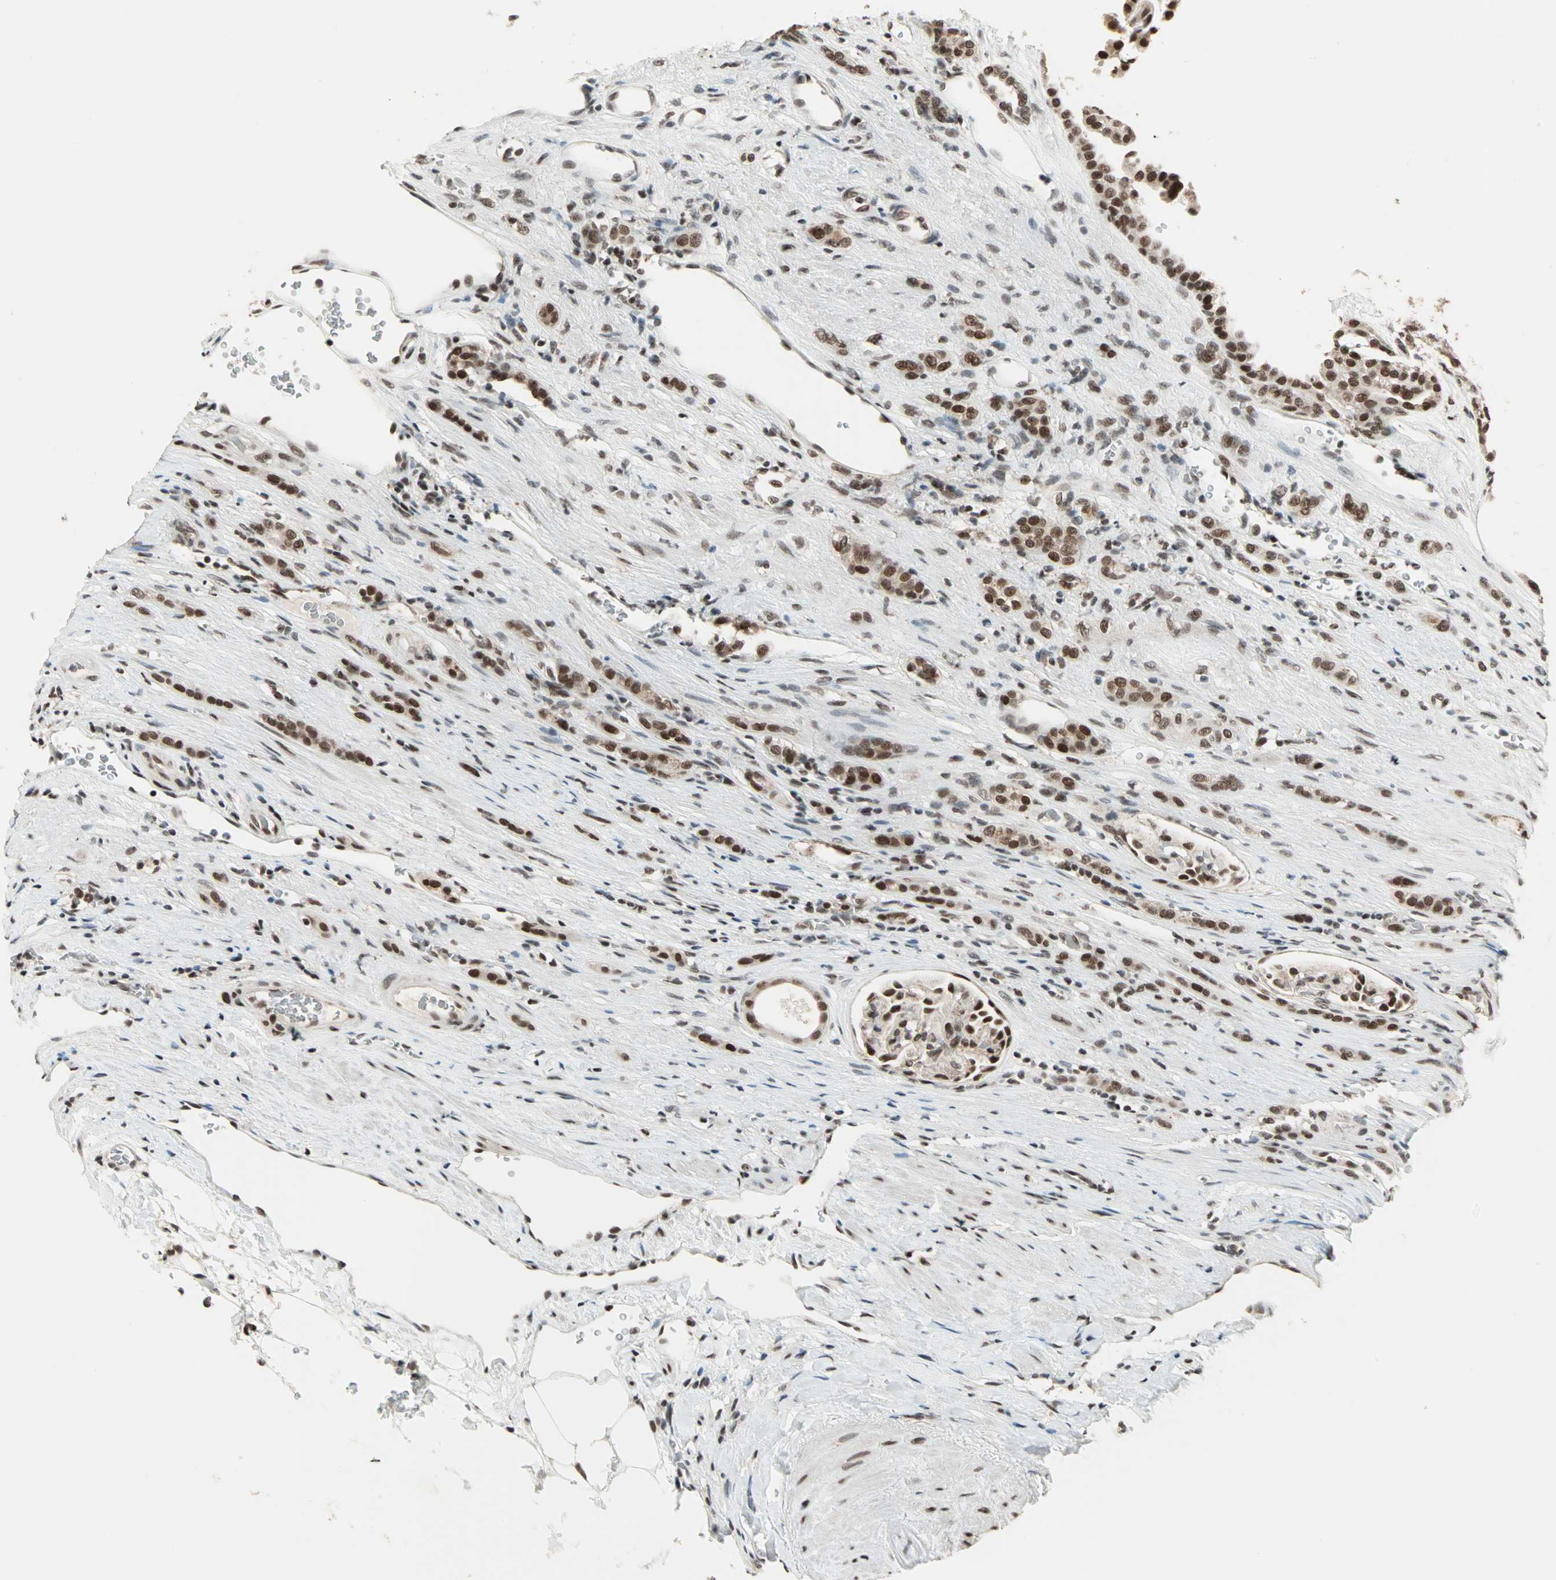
{"staining": {"intensity": "strong", "quantity": ">75%", "location": "nuclear"}, "tissue": "renal cancer", "cell_type": "Tumor cells", "image_type": "cancer", "snomed": [{"axis": "morphology", "description": "Adenocarcinoma, NOS"}, {"axis": "topography", "description": "Kidney"}], "caption": "Renal cancer tissue reveals strong nuclear expression in approximately >75% of tumor cells, visualized by immunohistochemistry. Nuclei are stained in blue.", "gene": "MDC1", "patient": {"sex": "male", "age": 63}}